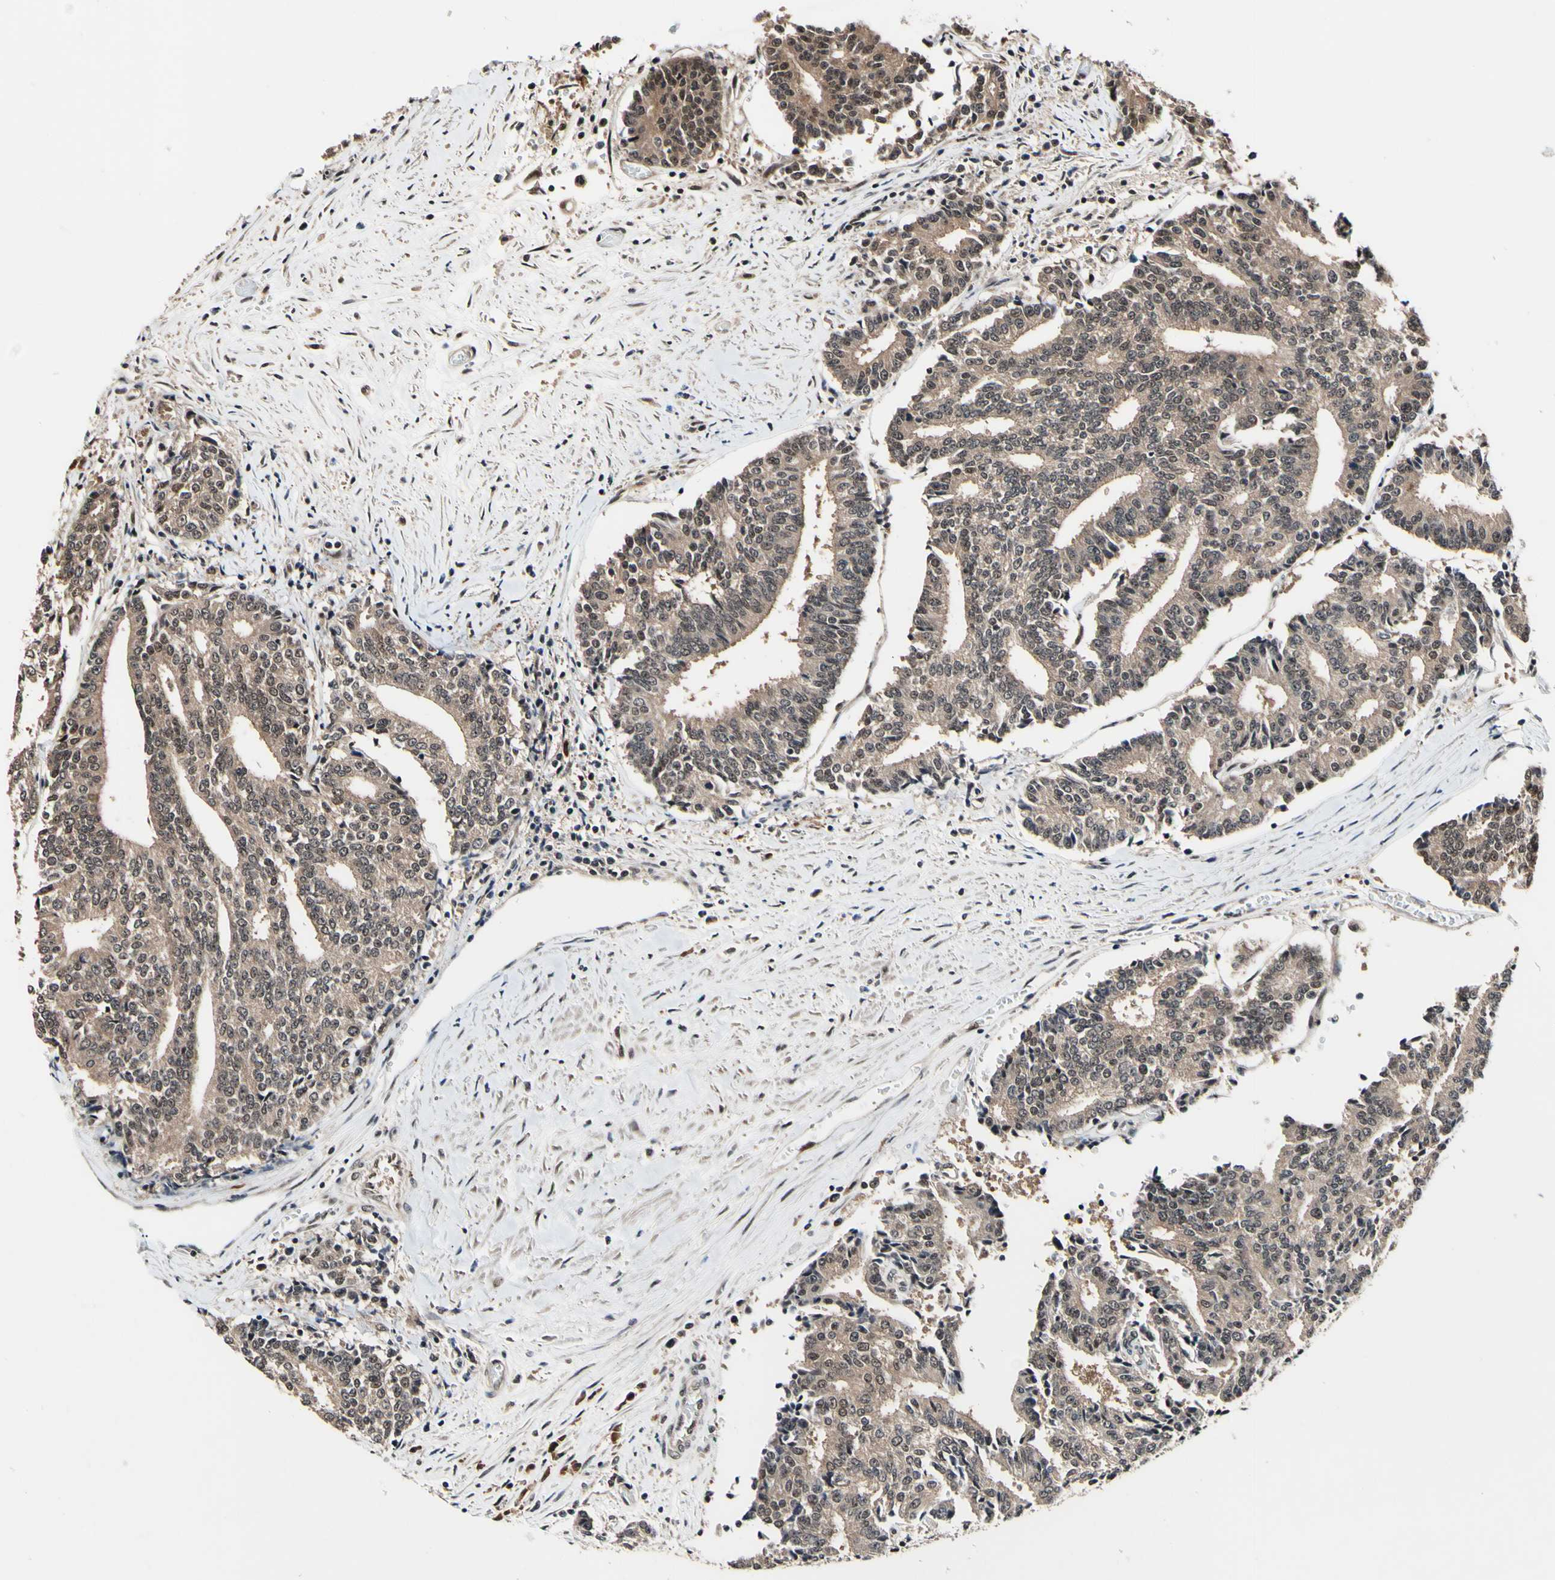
{"staining": {"intensity": "weak", "quantity": ">75%", "location": "cytoplasmic/membranous,nuclear"}, "tissue": "prostate cancer", "cell_type": "Tumor cells", "image_type": "cancer", "snomed": [{"axis": "morphology", "description": "Normal tissue, NOS"}, {"axis": "morphology", "description": "Adenocarcinoma, High grade"}, {"axis": "topography", "description": "Prostate"}, {"axis": "topography", "description": "Seminal veicle"}], "caption": "Immunohistochemistry (DAB) staining of prostate cancer (high-grade adenocarcinoma) displays weak cytoplasmic/membranous and nuclear protein positivity in approximately >75% of tumor cells.", "gene": "PSMD10", "patient": {"sex": "male", "age": 55}}